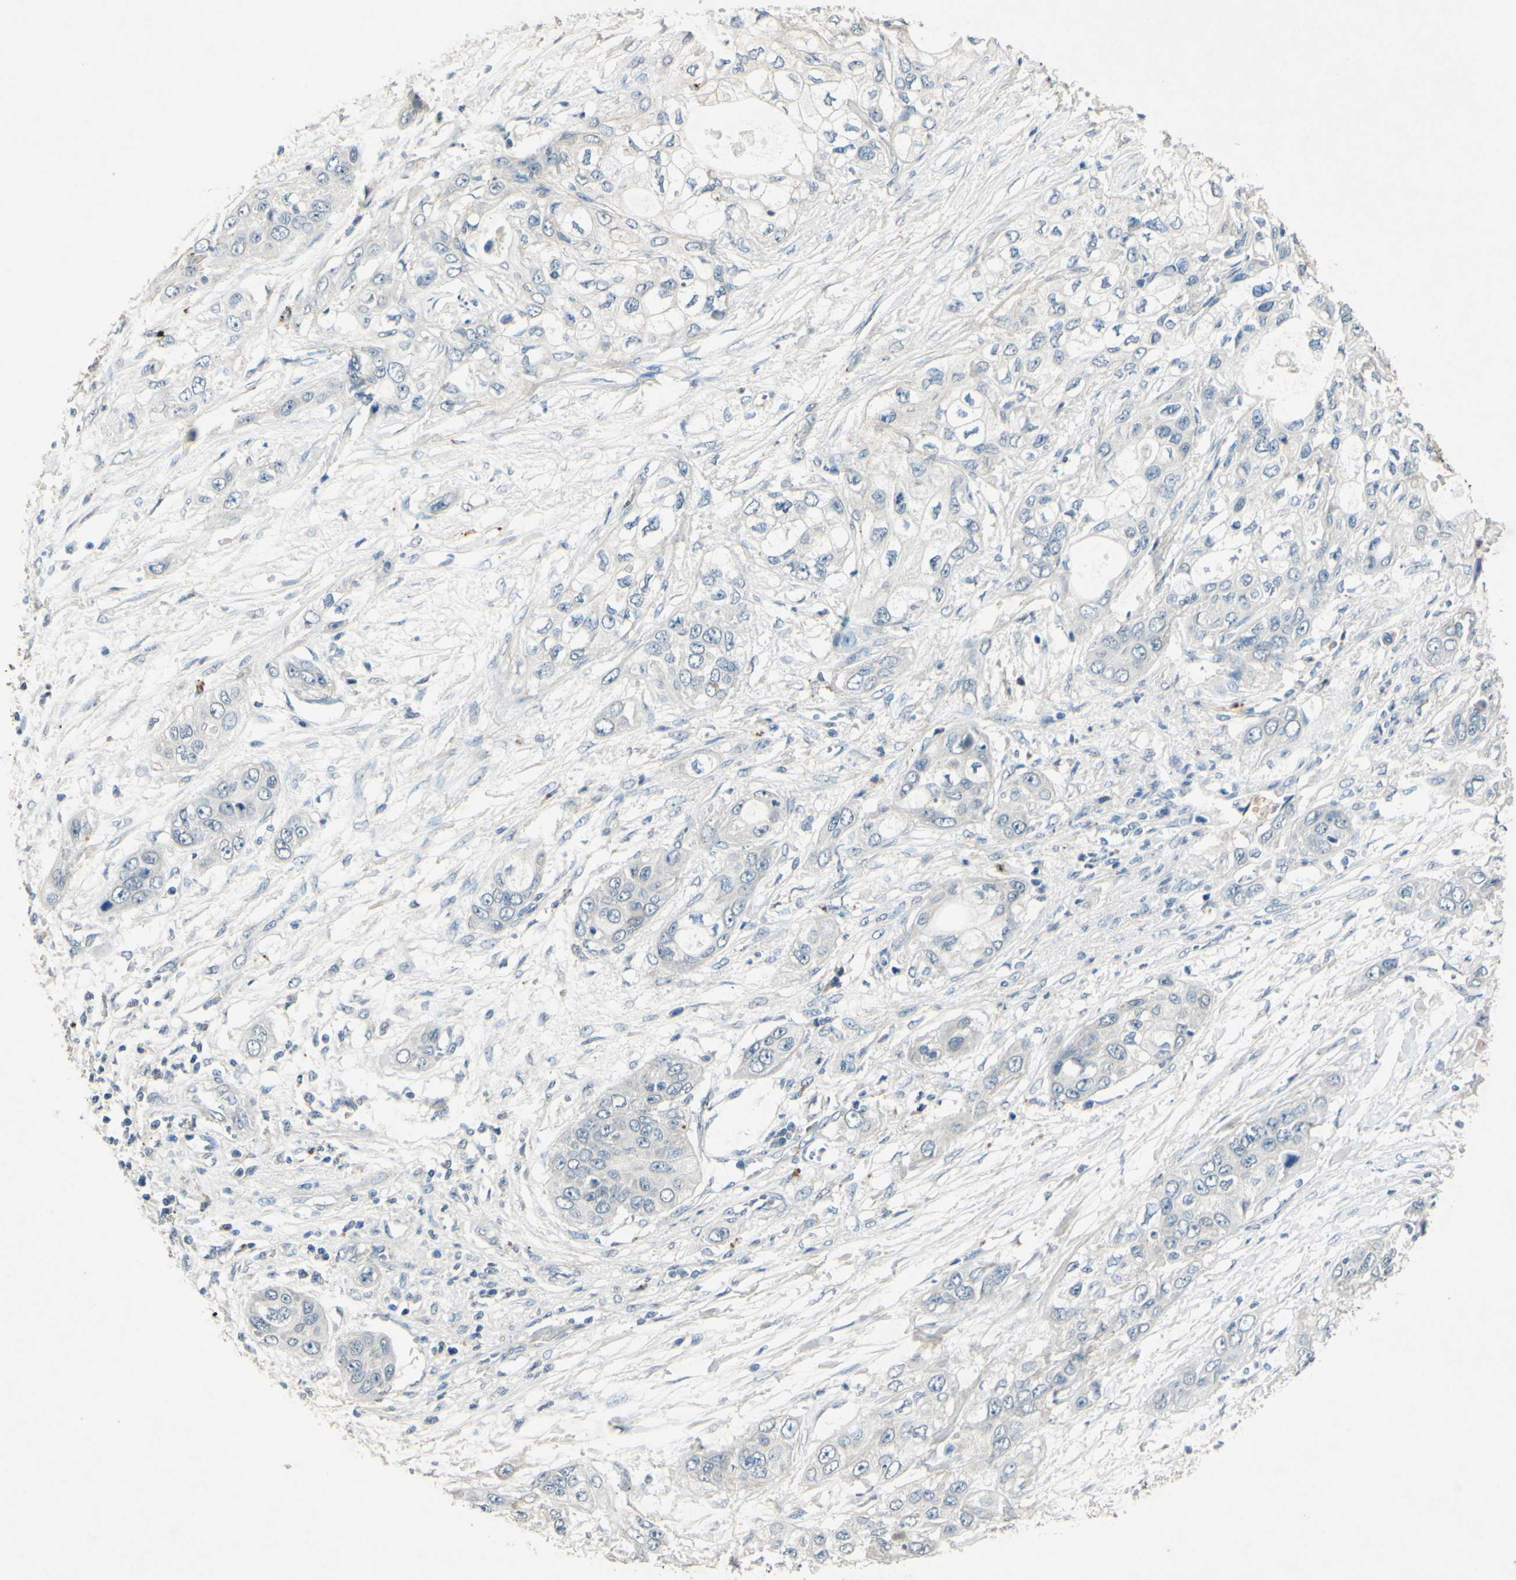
{"staining": {"intensity": "negative", "quantity": "none", "location": "none"}, "tissue": "pancreatic cancer", "cell_type": "Tumor cells", "image_type": "cancer", "snomed": [{"axis": "morphology", "description": "Adenocarcinoma, NOS"}, {"axis": "topography", "description": "Pancreas"}], "caption": "Pancreatic adenocarcinoma was stained to show a protein in brown. There is no significant expression in tumor cells.", "gene": "TIMM21", "patient": {"sex": "female", "age": 70}}